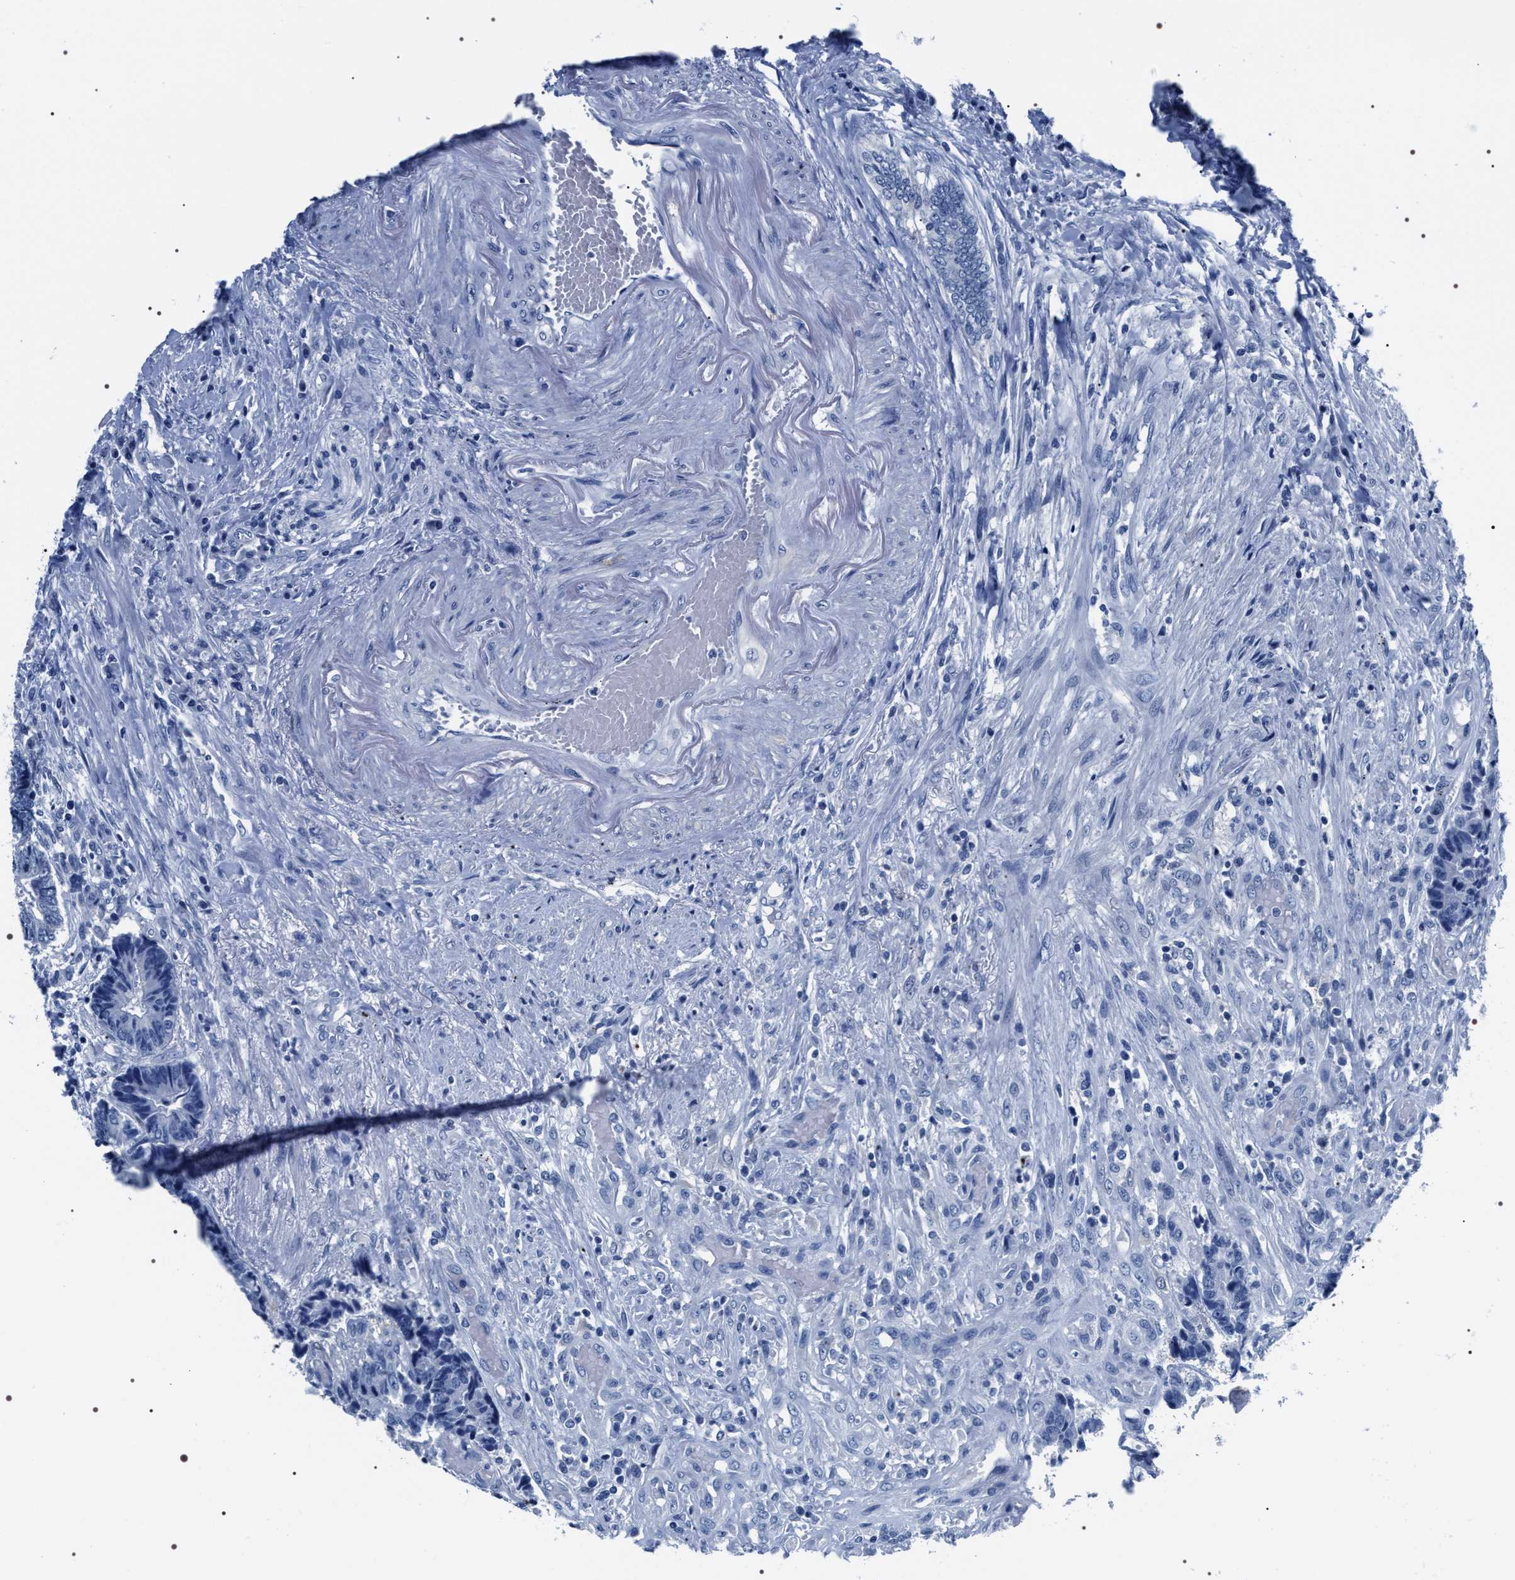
{"staining": {"intensity": "negative", "quantity": "none", "location": "none"}, "tissue": "colorectal cancer", "cell_type": "Tumor cells", "image_type": "cancer", "snomed": [{"axis": "morphology", "description": "Adenocarcinoma, NOS"}, {"axis": "topography", "description": "Rectum"}], "caption": "Tumor cells are negative for brown protein staining in adenocarcinoma (colorectal).", "gene": "ADH4", "patient": {"sex": "male", "age": 84}}